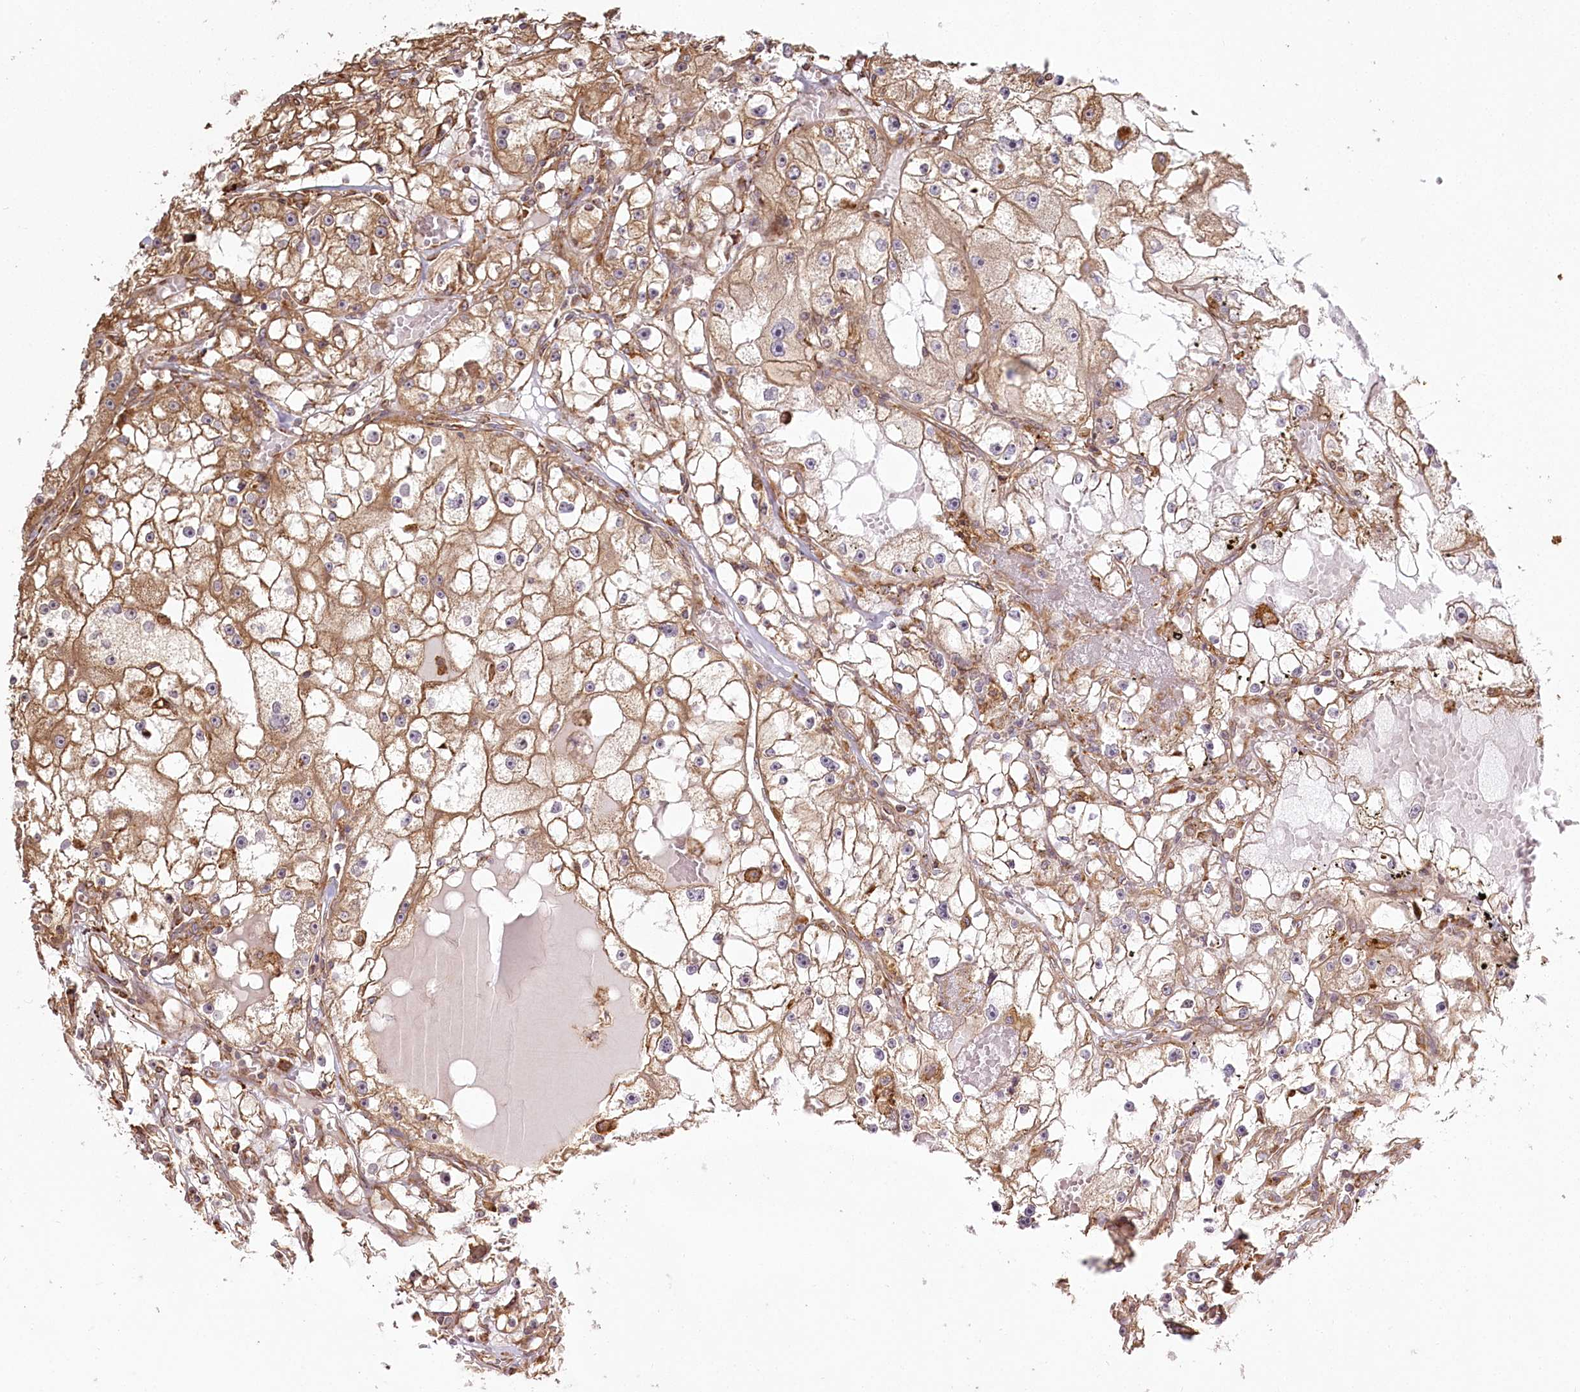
{"staining": {"intensity": "moderate", "quantity": ">75%", "location": "cytoplasmic/membranous"}, "tissue": "renal cancer", "cell_type": "Tumor cells", "image_type": "cancer", "snomed": [{"axis": "morphology", "description": "Adenocarcinoma, NOS"}, {"axis": "topography", "description": "Kidney"}], "caption": "Protein staining of renal cancer tissue demonstrates moderate cytoplasmic/membranous positivity in approximately >75% of tumor cells. (DAB (3,3'-diaminobenzidine) = brown stain, brightfield microscopy at high magnification).", "gene": "FAM13A", "patient": {"sex": "male", "age": 56}}